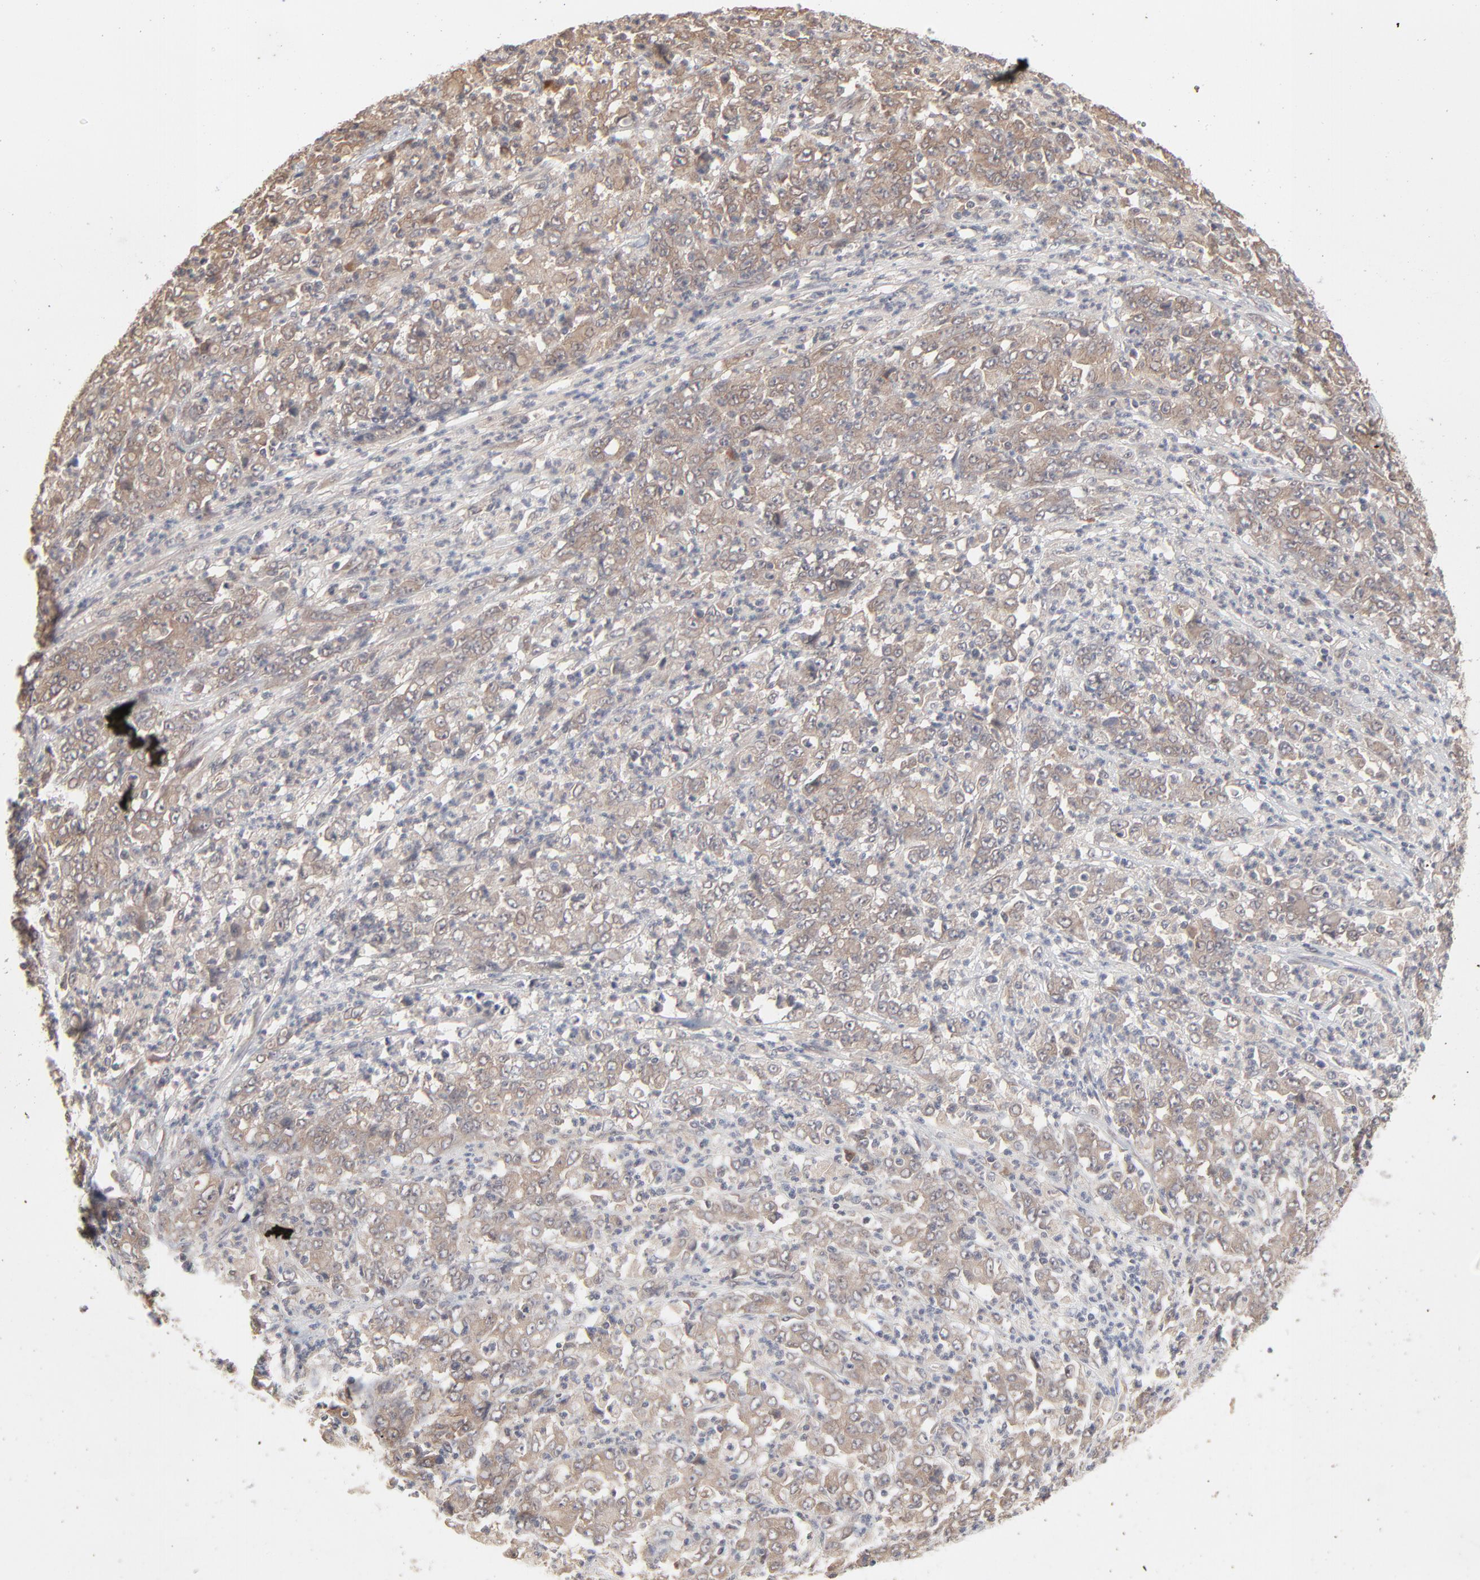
{"staining": {"intensity": "weak", "quantity": ">75%", "location": "cytoplasmic/membranous"}, "tissue": "stomach cancer", "cell_type": "Tumor cells", "image_type": "cancer", "snomed": [{"axis": "morphology", "description": "Adenocarcinoma, NOS"}, {"axis": "topography", "description": "Stomach, lower"}], "caption": "Immunohistochemical staining of stomach cancer reveals low levels of weak cytoplasmic/membranous staining in approximately >75% of tumor cells.", "gene": "SCFD1", "patient": {"sex": "female", "age": 71}}